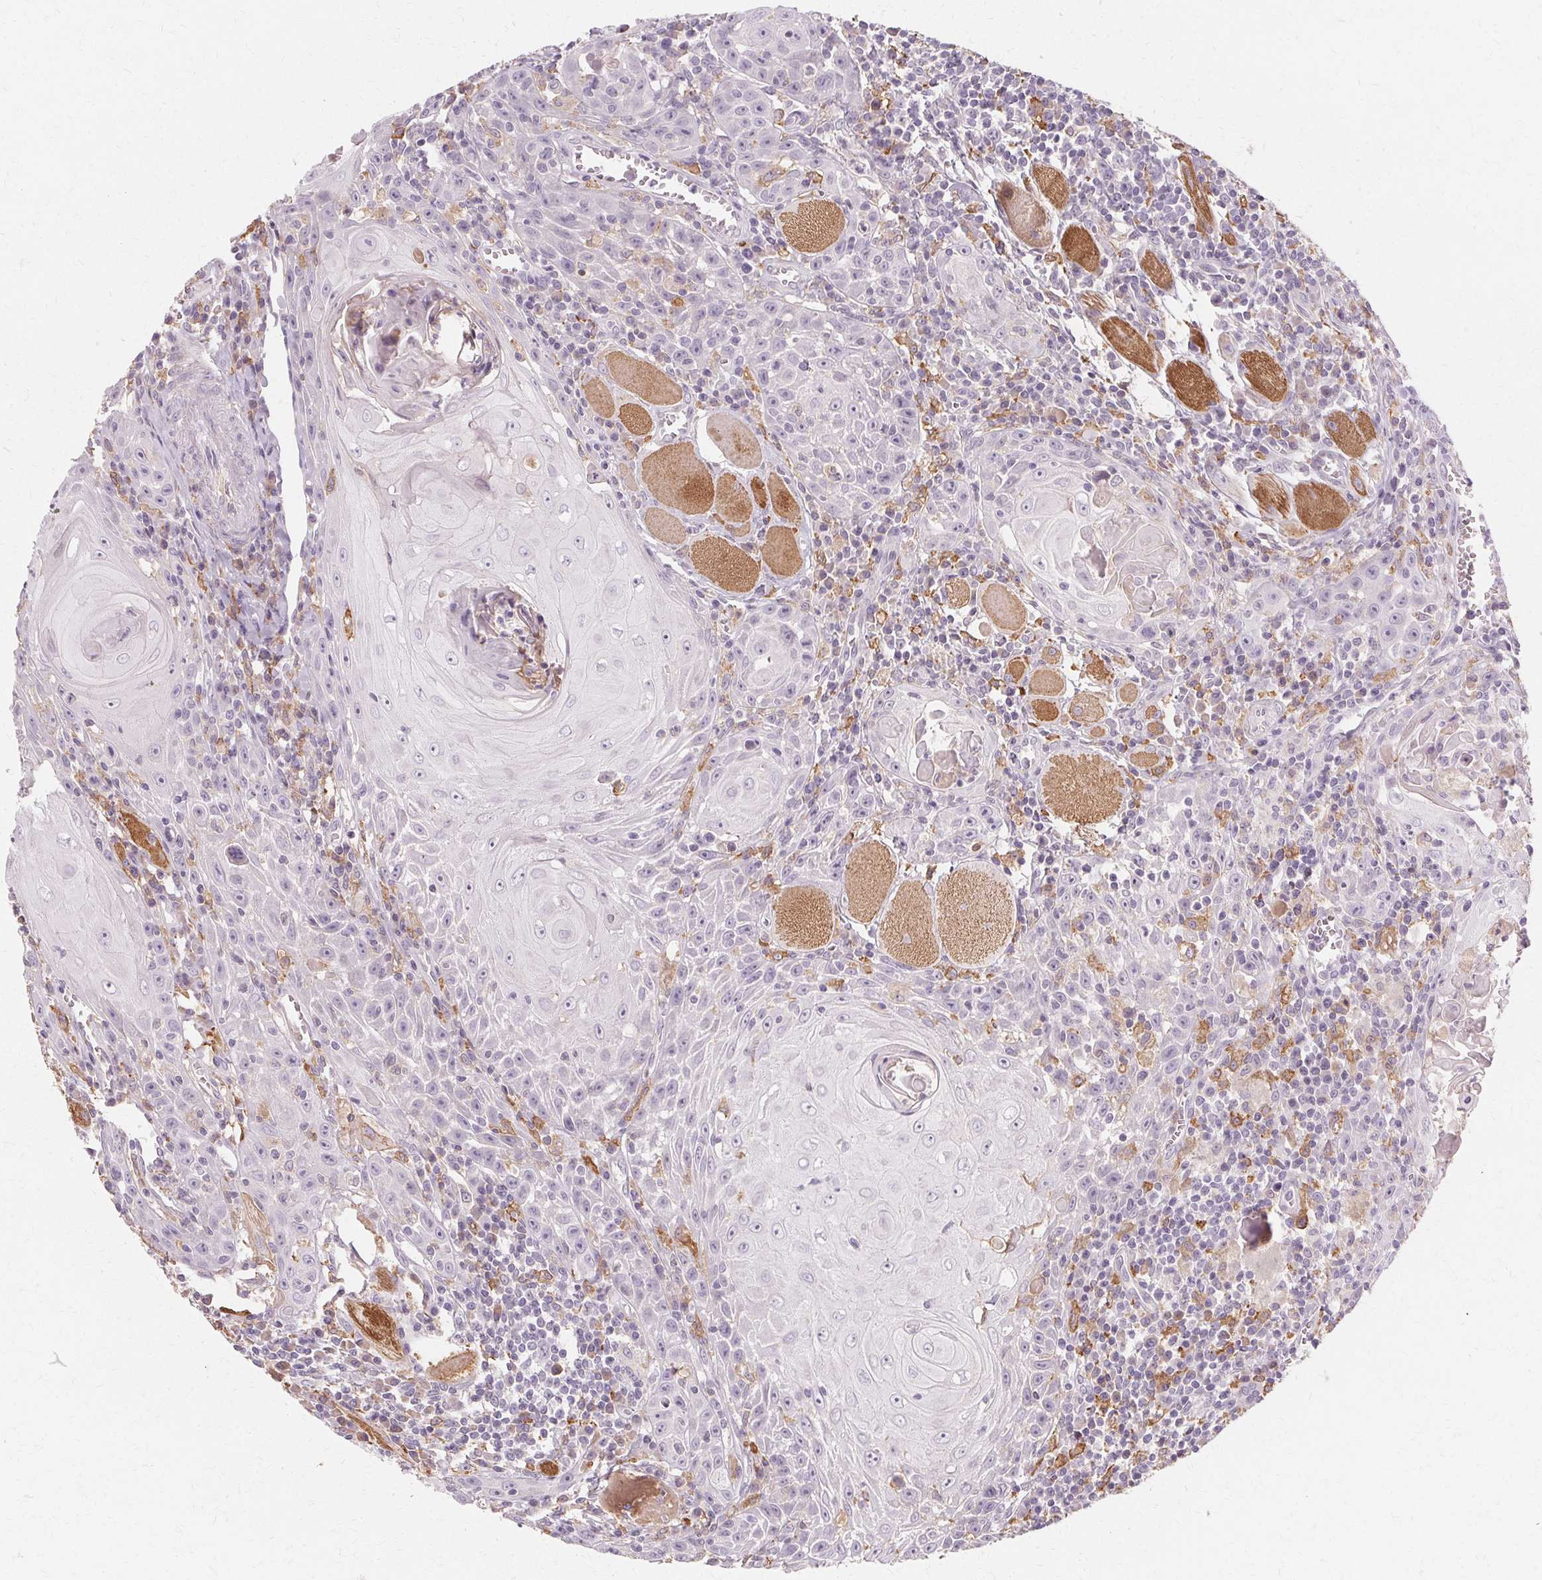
{"staining": {"intensity": "negative", "quantity": "none", "location": "none"}, "tissue": "head and neck cancer", "cell_type": "Tumor cells", "image_type": "cancer", "snomed": [{"axis": "morphology", "description": "Squamous cell carcinoma, NOS"}, {"axis": "topography", "description": "Head-Neck"}], "caption": "An image of human squamous cell carcinoma (head and neck) is negative for staining in tumor cells. (DAB (3,3'-diaminobenzidine) IHC, high magnification).", "gene": "IFNGR1", "patient": {"sex": "male", "age": 52}}